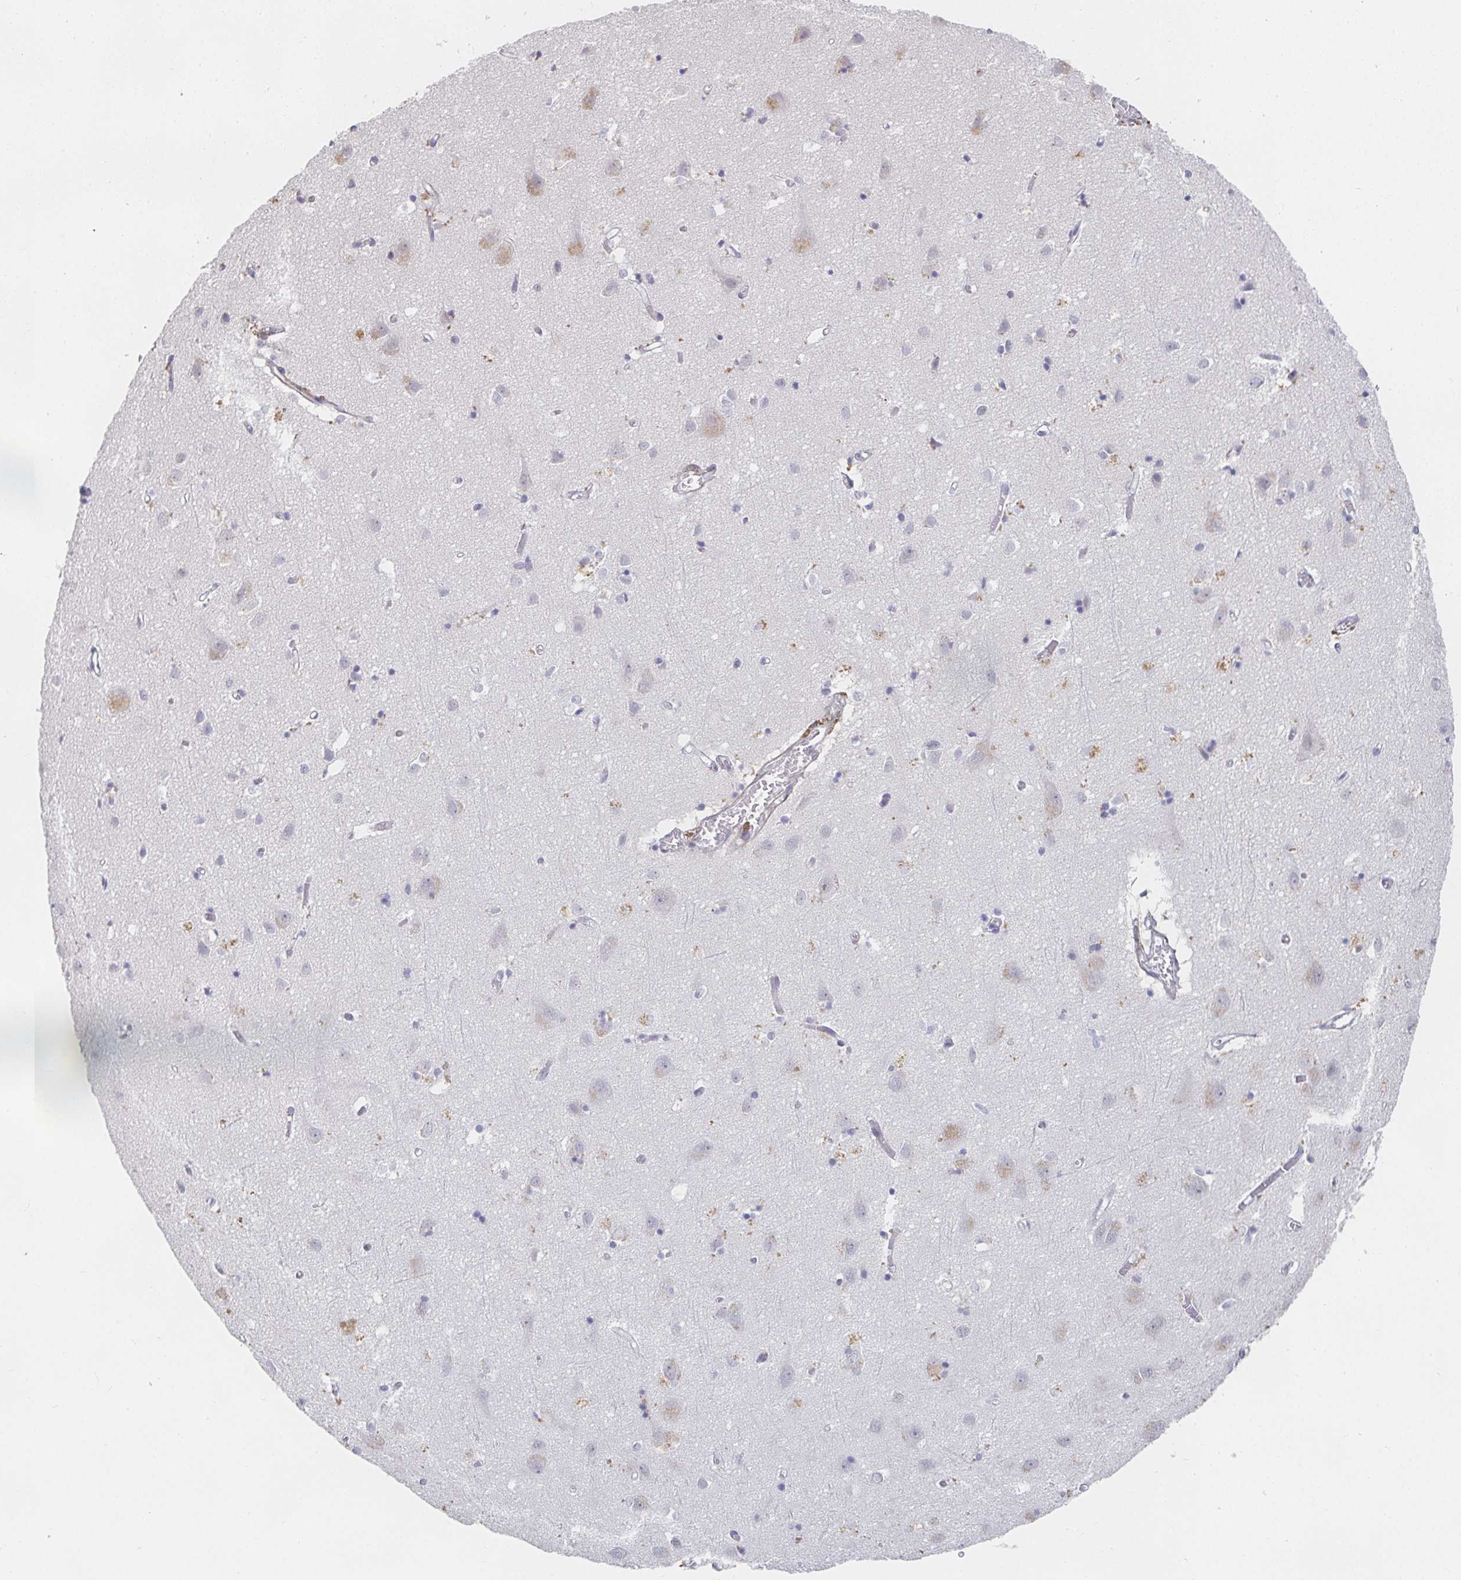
{"staining": {"intensity": "negative", "quantity": "none", "location": "none"}, "tissue": "cerebral cortex", "cell_type": "Endothelial cells", "image_type": "normal", "snomed": [{"axis": "morphology", "description": "Normal tissue, NOS"}, {"axis": "topography", "description": "Cerebral cortex"}], "caption": "The photomicrograph demonstrates no significant staining in endothelial cells of cerebral cortex. Nuclei are stained in blue.", "gene": "RCOR1", "patient": {"sex": "male", "age": 70}}